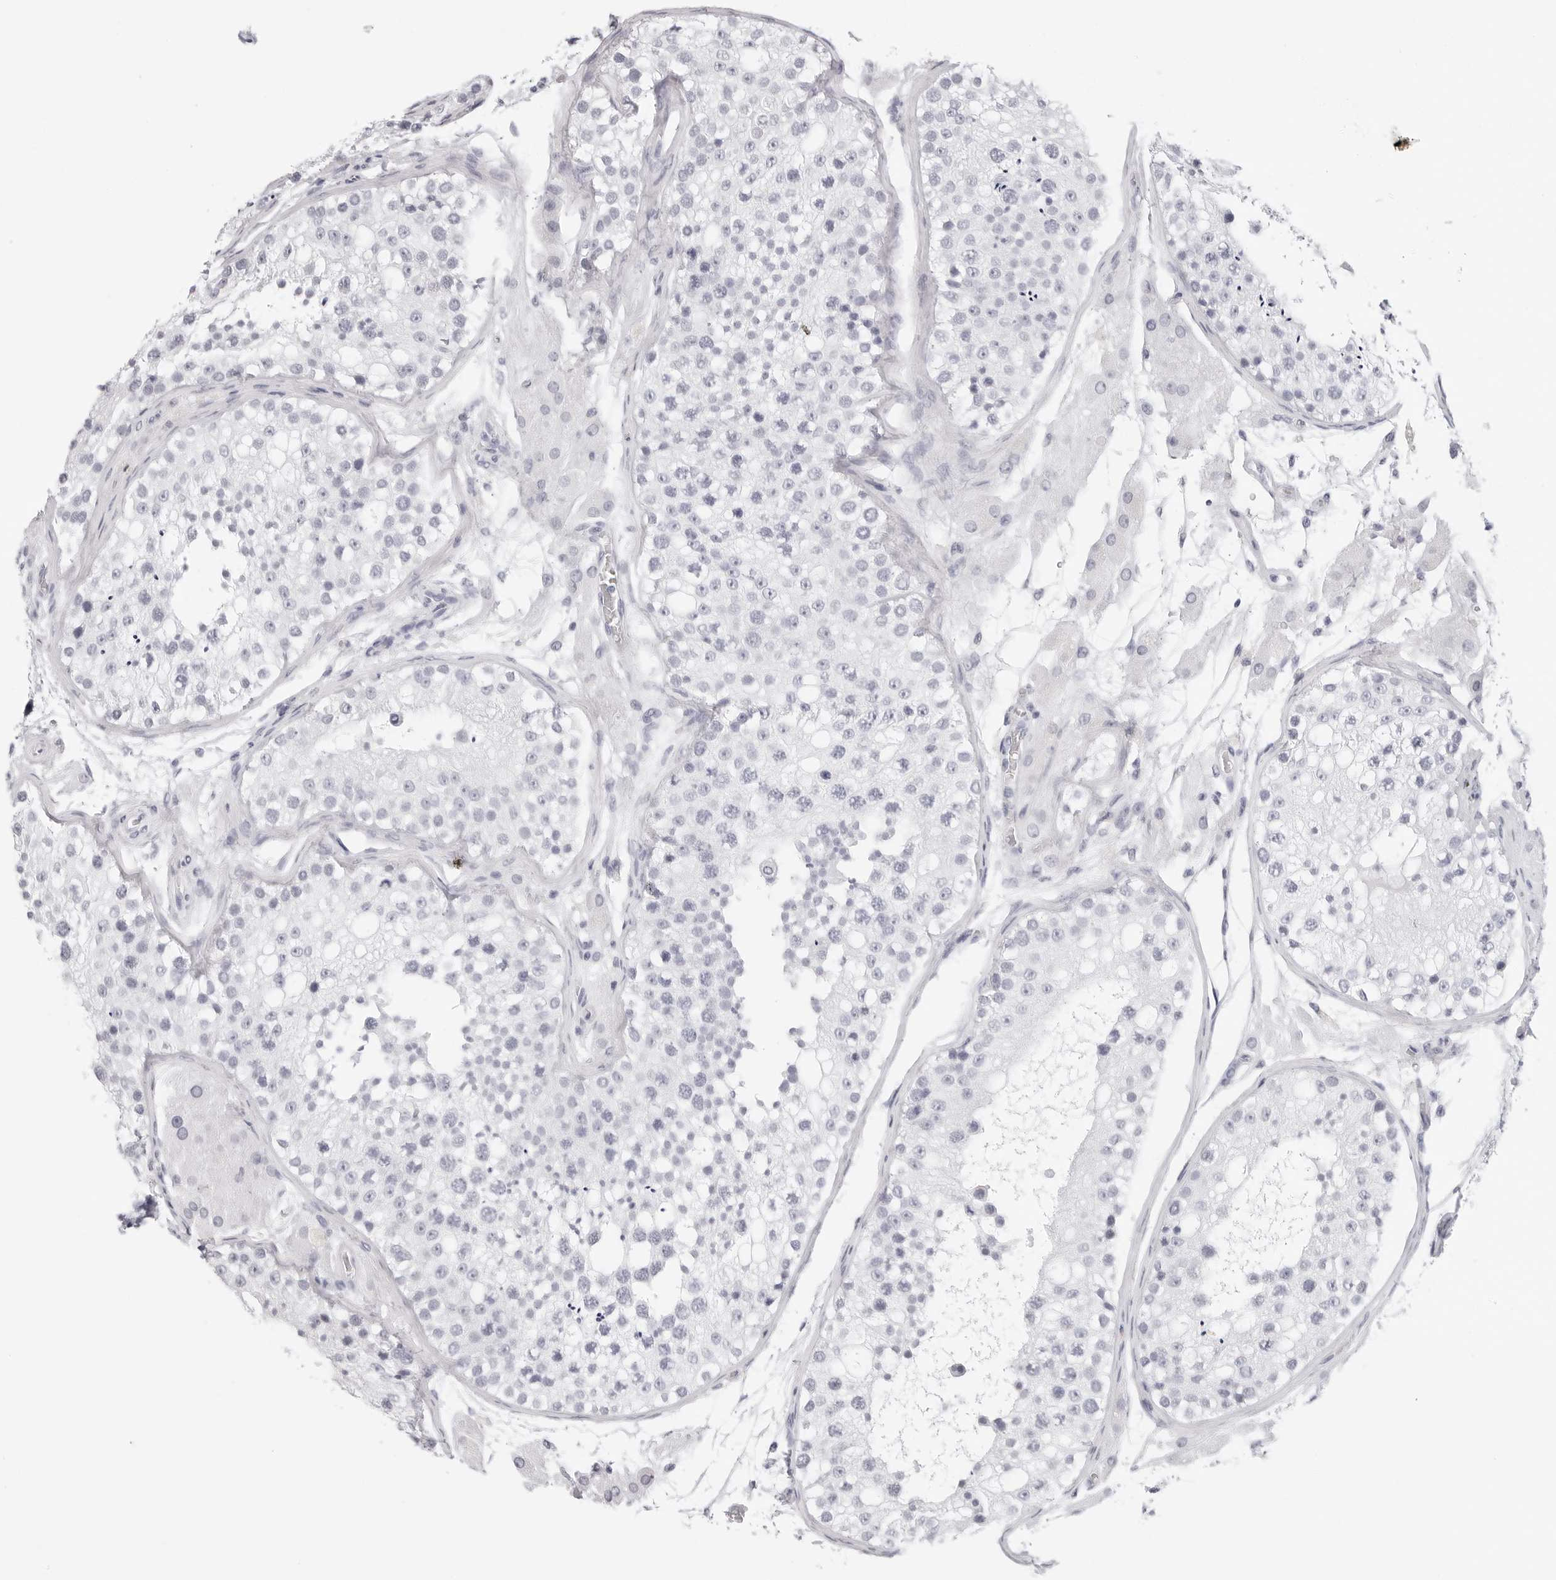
{"staining": {"intensity": "negative", "quantity": "none", "location": "none"}, "tissue": "testis", "cell_type": "Cells in seminiferous ducts", "image_type": "normal", "snomed": [{"axis": "morphology", "description": "Normal tissue, NOS"}, {"axis": "topography", "description": "Testis"}], "caption": "Histopathology image shows no significant protein positivity in cells in seminiferous ducts of benign testis. (DAB immunohistochemistry (IHC), high magnification).", "gene": "AGMAT", "patient": {"sex": "male", "age": 26}}